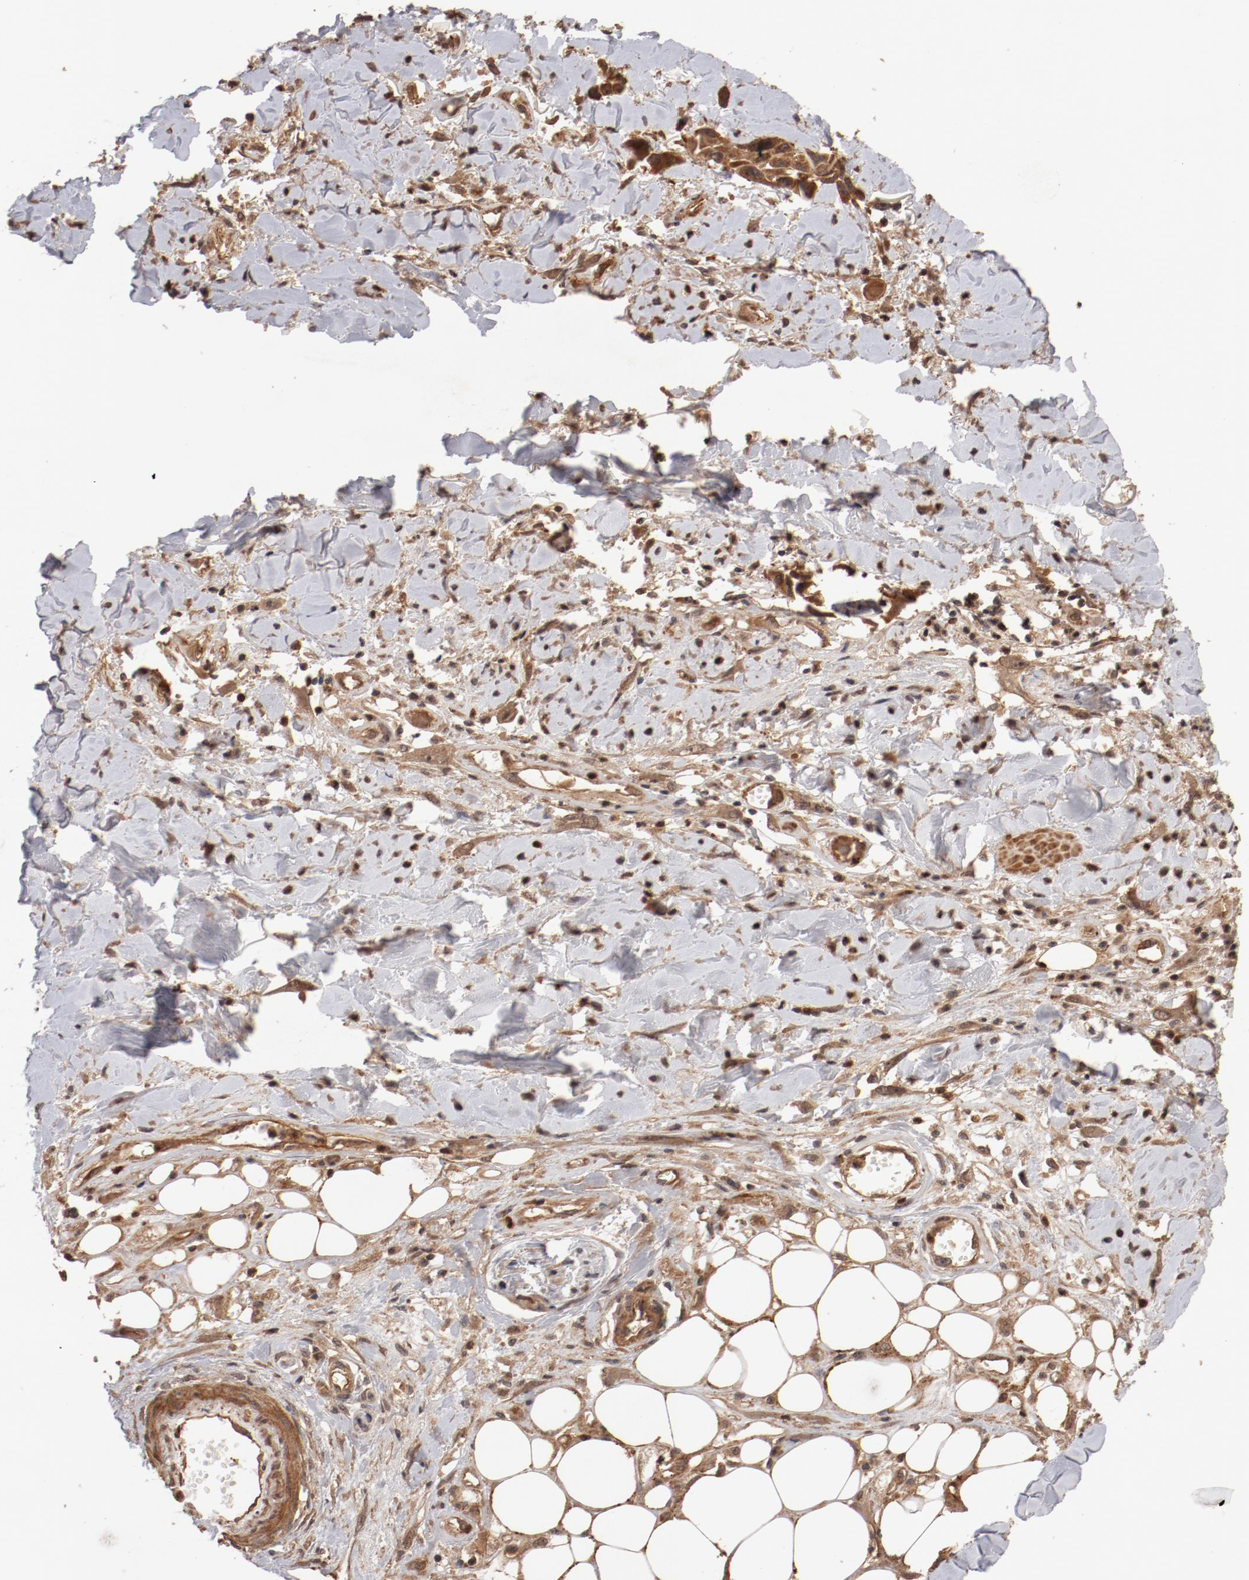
{"staining": {"intensity": "moderate", "quantity": ">75%", "location": "cytoplasmic/membranous"}, "tissue": "skin cancer", "cell_type": "Tumor cells", "image_type": "cancer", "snomed": [{"axis": "morphology", "description": "Squamous cell carcinoma, NOS"}, {"axis": "topography", "description": "Skin"}, {"axis": "topography", "description": "Anal"}], "caption": "Human skin cancer (squamous cell carcinoma) stained with a brown dye exhibits moderate cytoplasmic/membranous positive expression in approximately >75% of tumor cells.", "gene": "GUF1", "patient": {"sex": "female", "age": 55}}